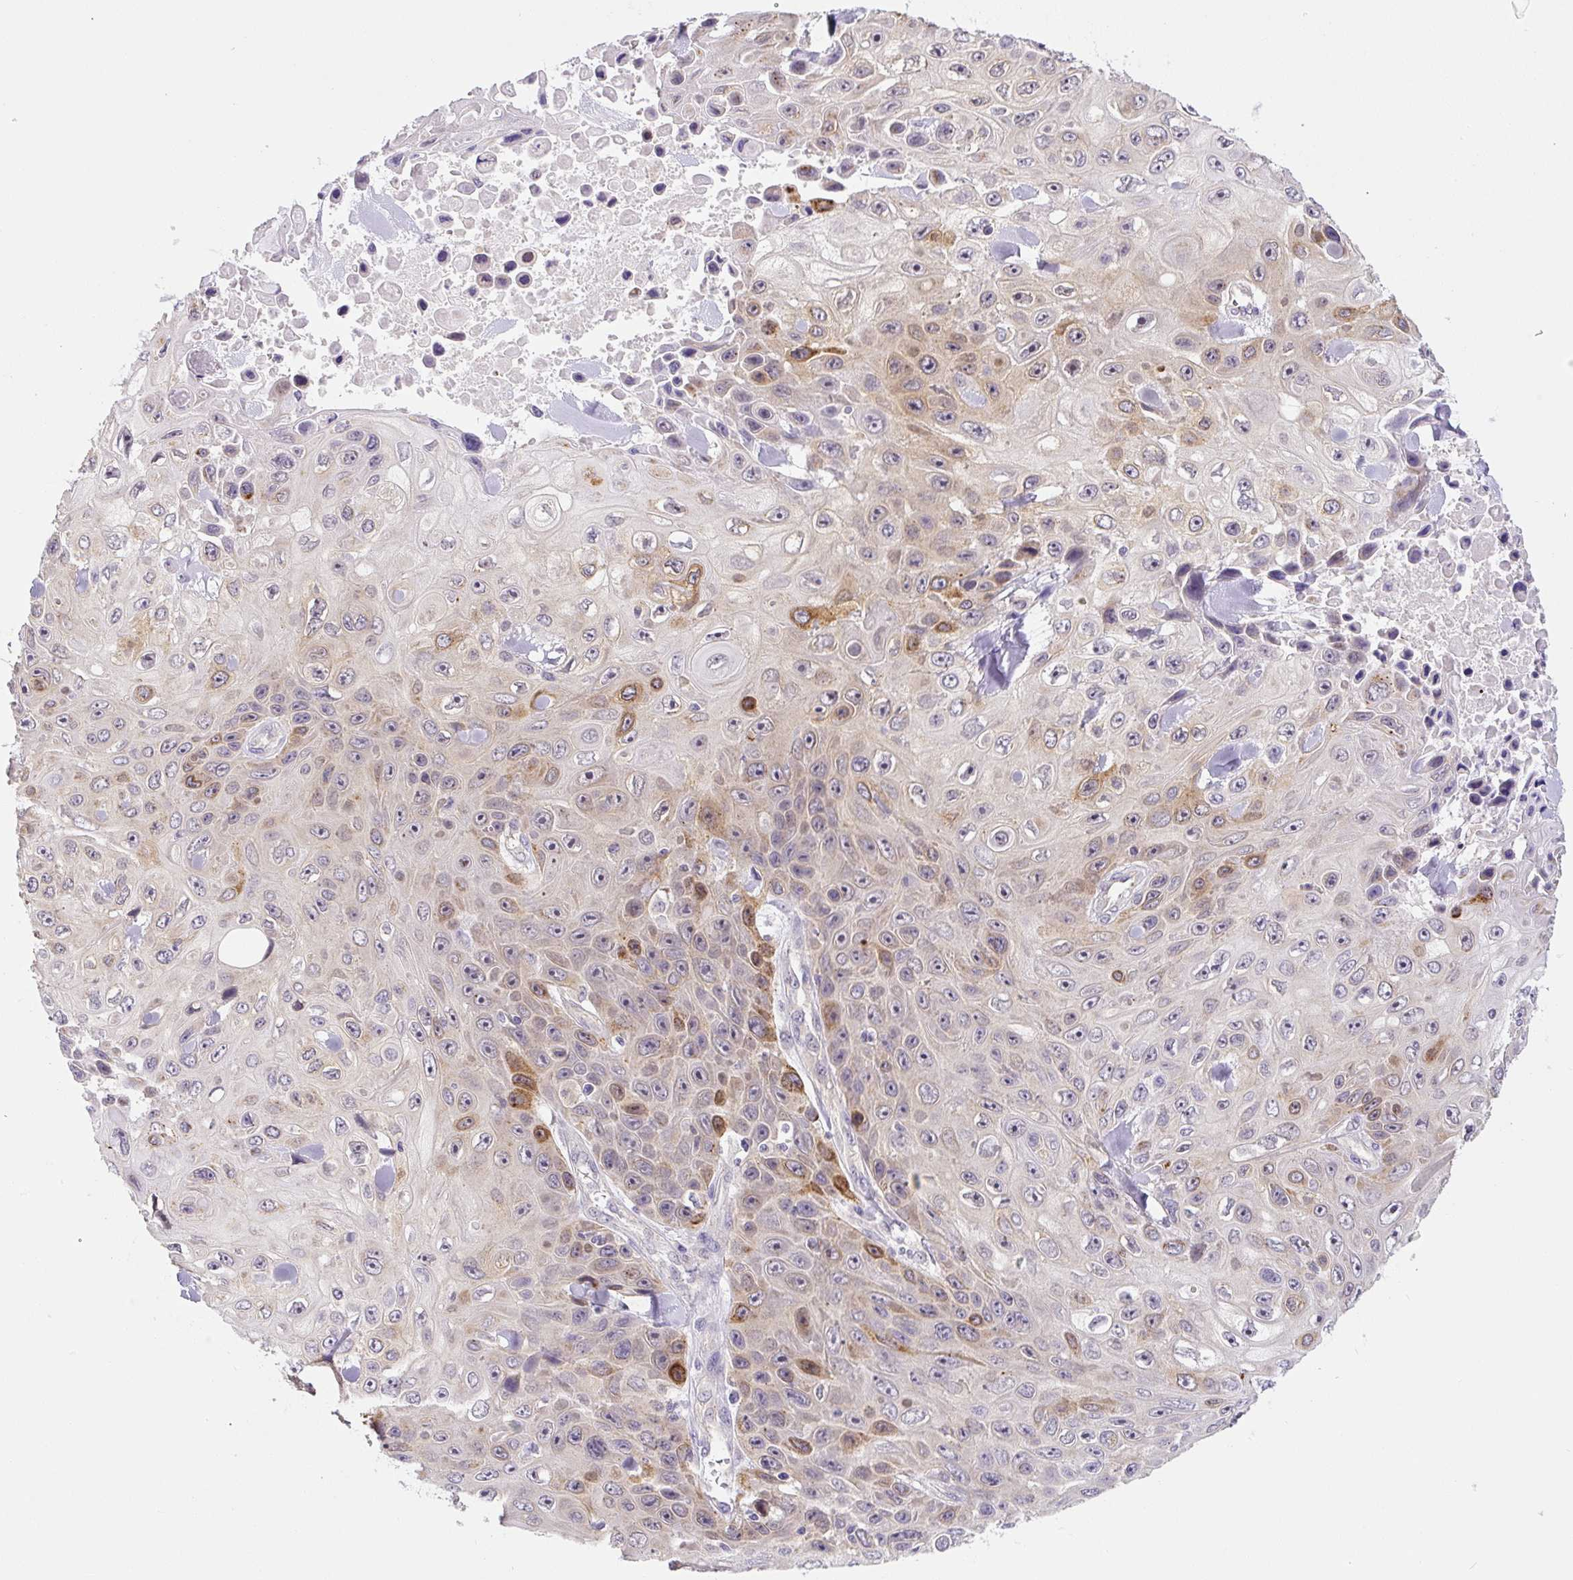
{"staining": {"intensity": "moderate", "quantity": "<25%", "location": "cytoplasmic/membranous,nuclear"}, "tissue": "skin cancer", "cell_type": "Tumor cells", "image_type": "cancer", "snomed": [{"axis": "morphology", "description": "Squamous cell carcinoma, NOS"}, {"axis": "topography", "description": "Skin"}], "caption": "Approximately <25% of tumor cells in skin squamous cell carcinoma display moderate cytoplasmic/membranous and nuclear protein staining as visualized by brown immunohistochemical staining.", "gene": "PLA2G4A", "patient": {"sex": "male", "age": 82}}